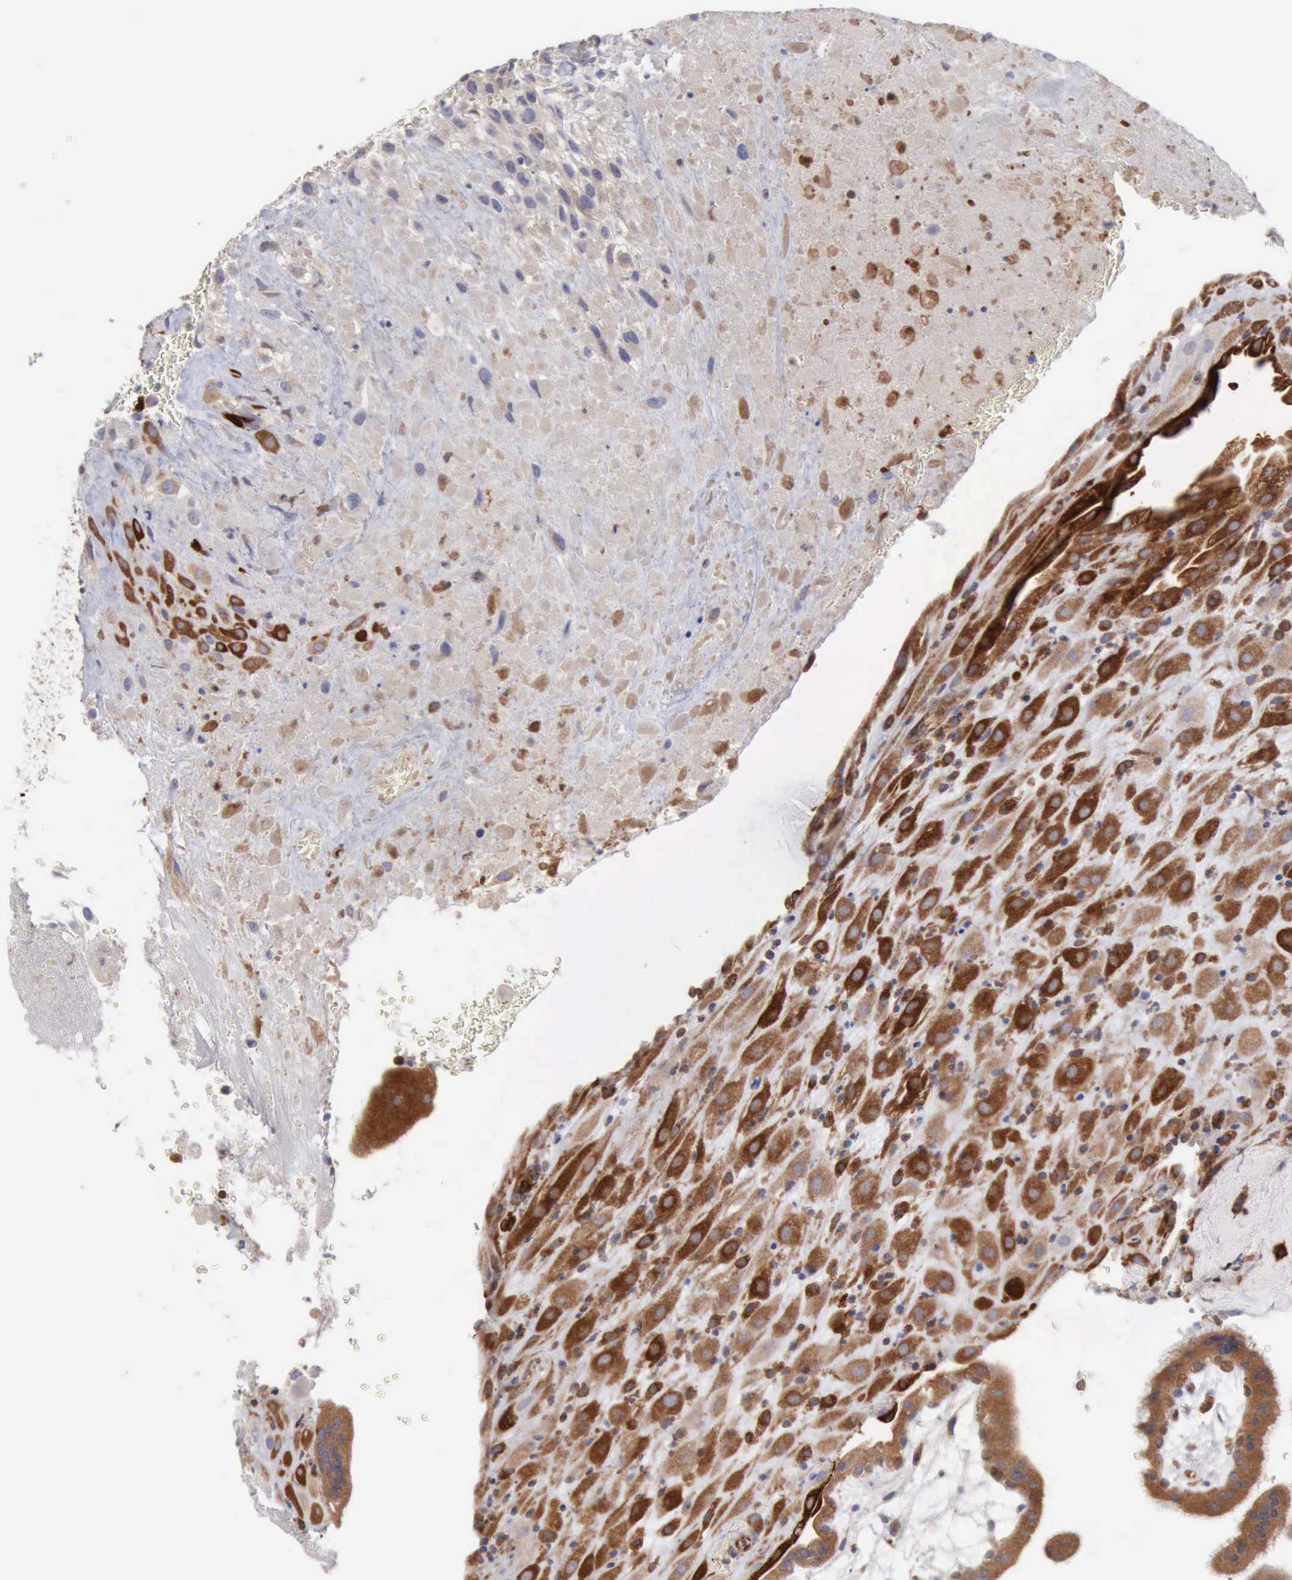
{"staining": {"intensity": "strong", "quantity": ">75%", "location": "cytoplasmic/membranous"}, "tissue": "placenta", "cell_type": "Decidual cells", "image_type": "normal", "snomed": [{"axis": "morphology", "description": "Normal tissue, NOS"}, {"axis": "topography", "description": "Placenta"}], "caption": "Immunohistochemical staining of benign human placenta displays high levels of strong cytoplasmic/membranous positivity in about >75% of decidual cells. (DAB IHC, brown staining for protein, blue staining for nuclei).", "gene": "APOL2", "patient": {"sex": "female", "age": 19}}